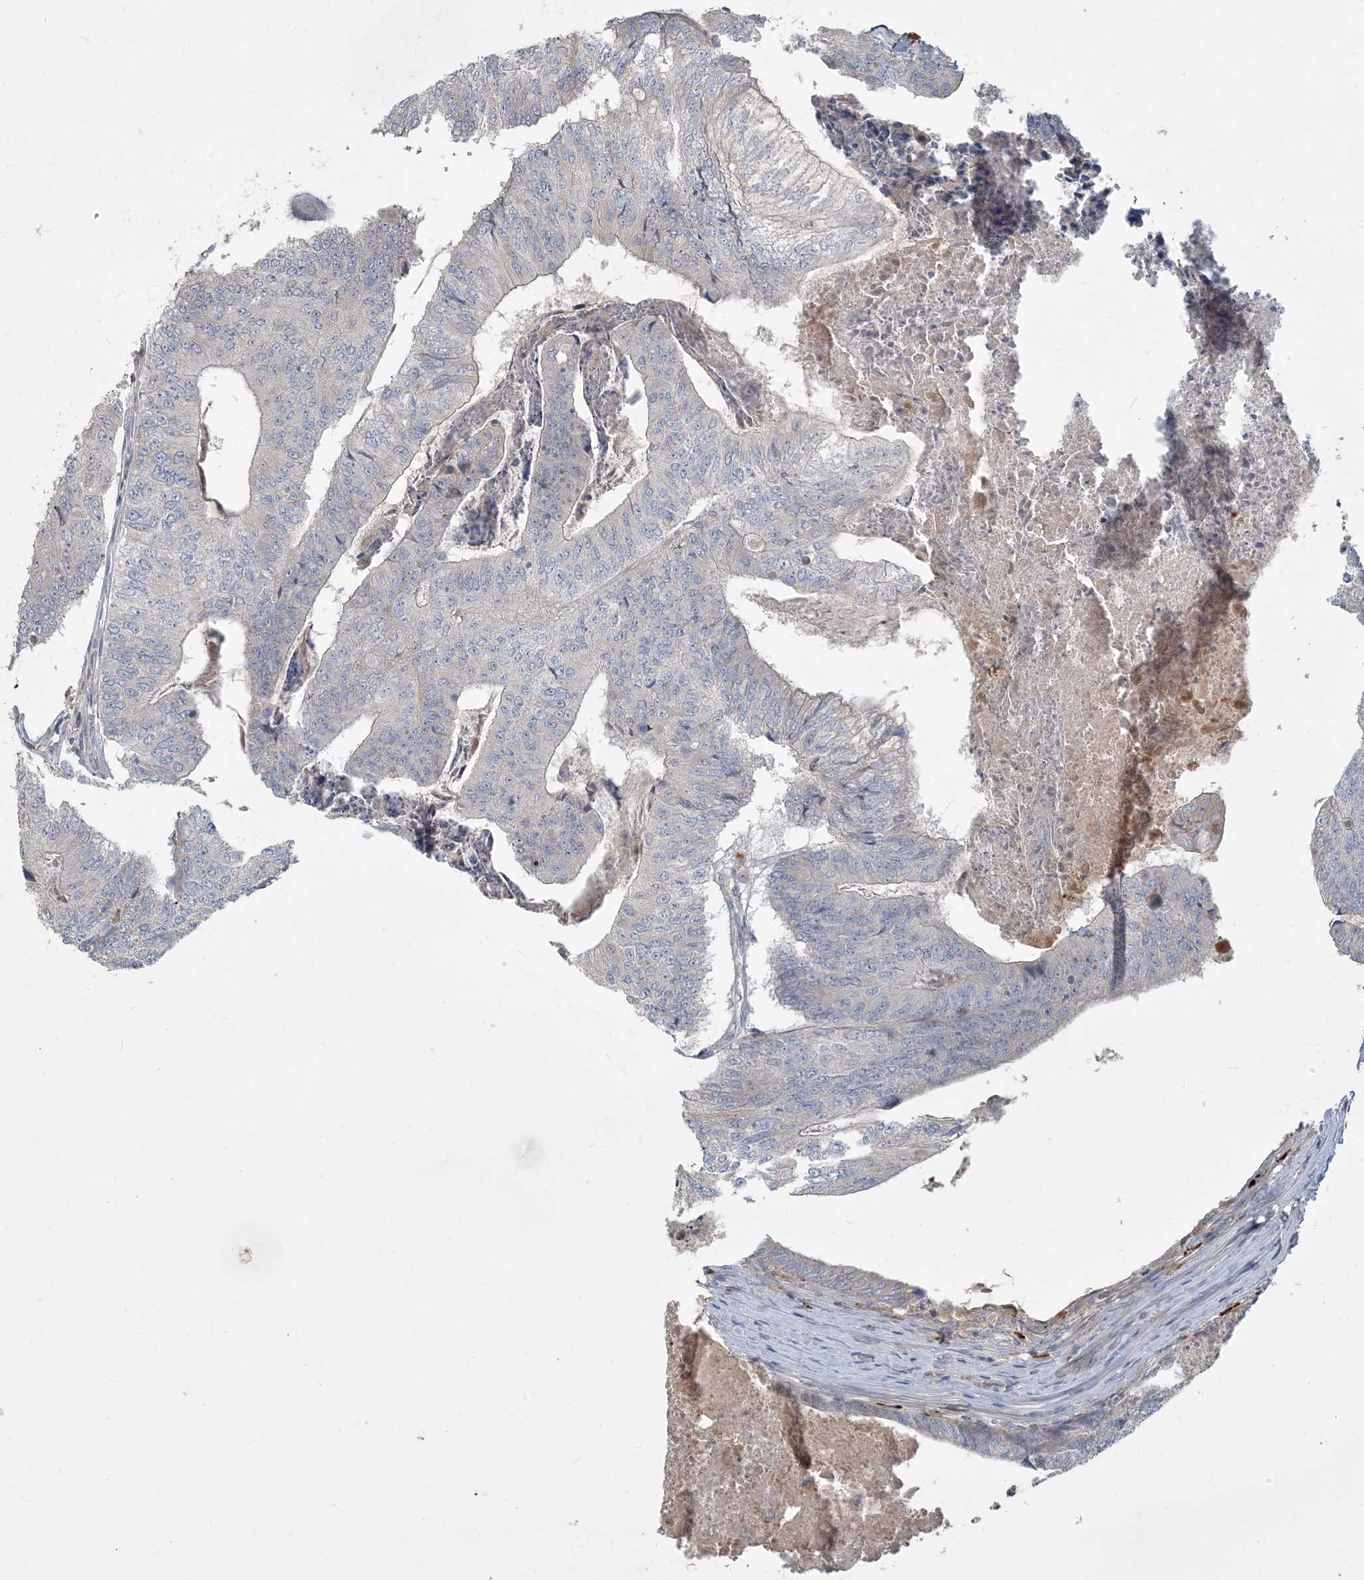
{"staining": {"intensity": "moderate", "quantity": "<25%", "location": "cytoplasmic/membranous"}, "tissue": "colorectal cancer", "cell_type": "Tumor cells", "image_type": "cancer", "snomed": [{"axis": "morphology", "description": "Adenocarcinoma, NOS"}, {"axis": "topography", "description": "Colon"}], "caption": "Moderate cytoplasmic/membranous protein staining is seen in about <25% of tumor cells in colorectal cancer (adenocarcinoma).", "gene": "LTN1", "patient": {"sex": "female", "age": 67}}